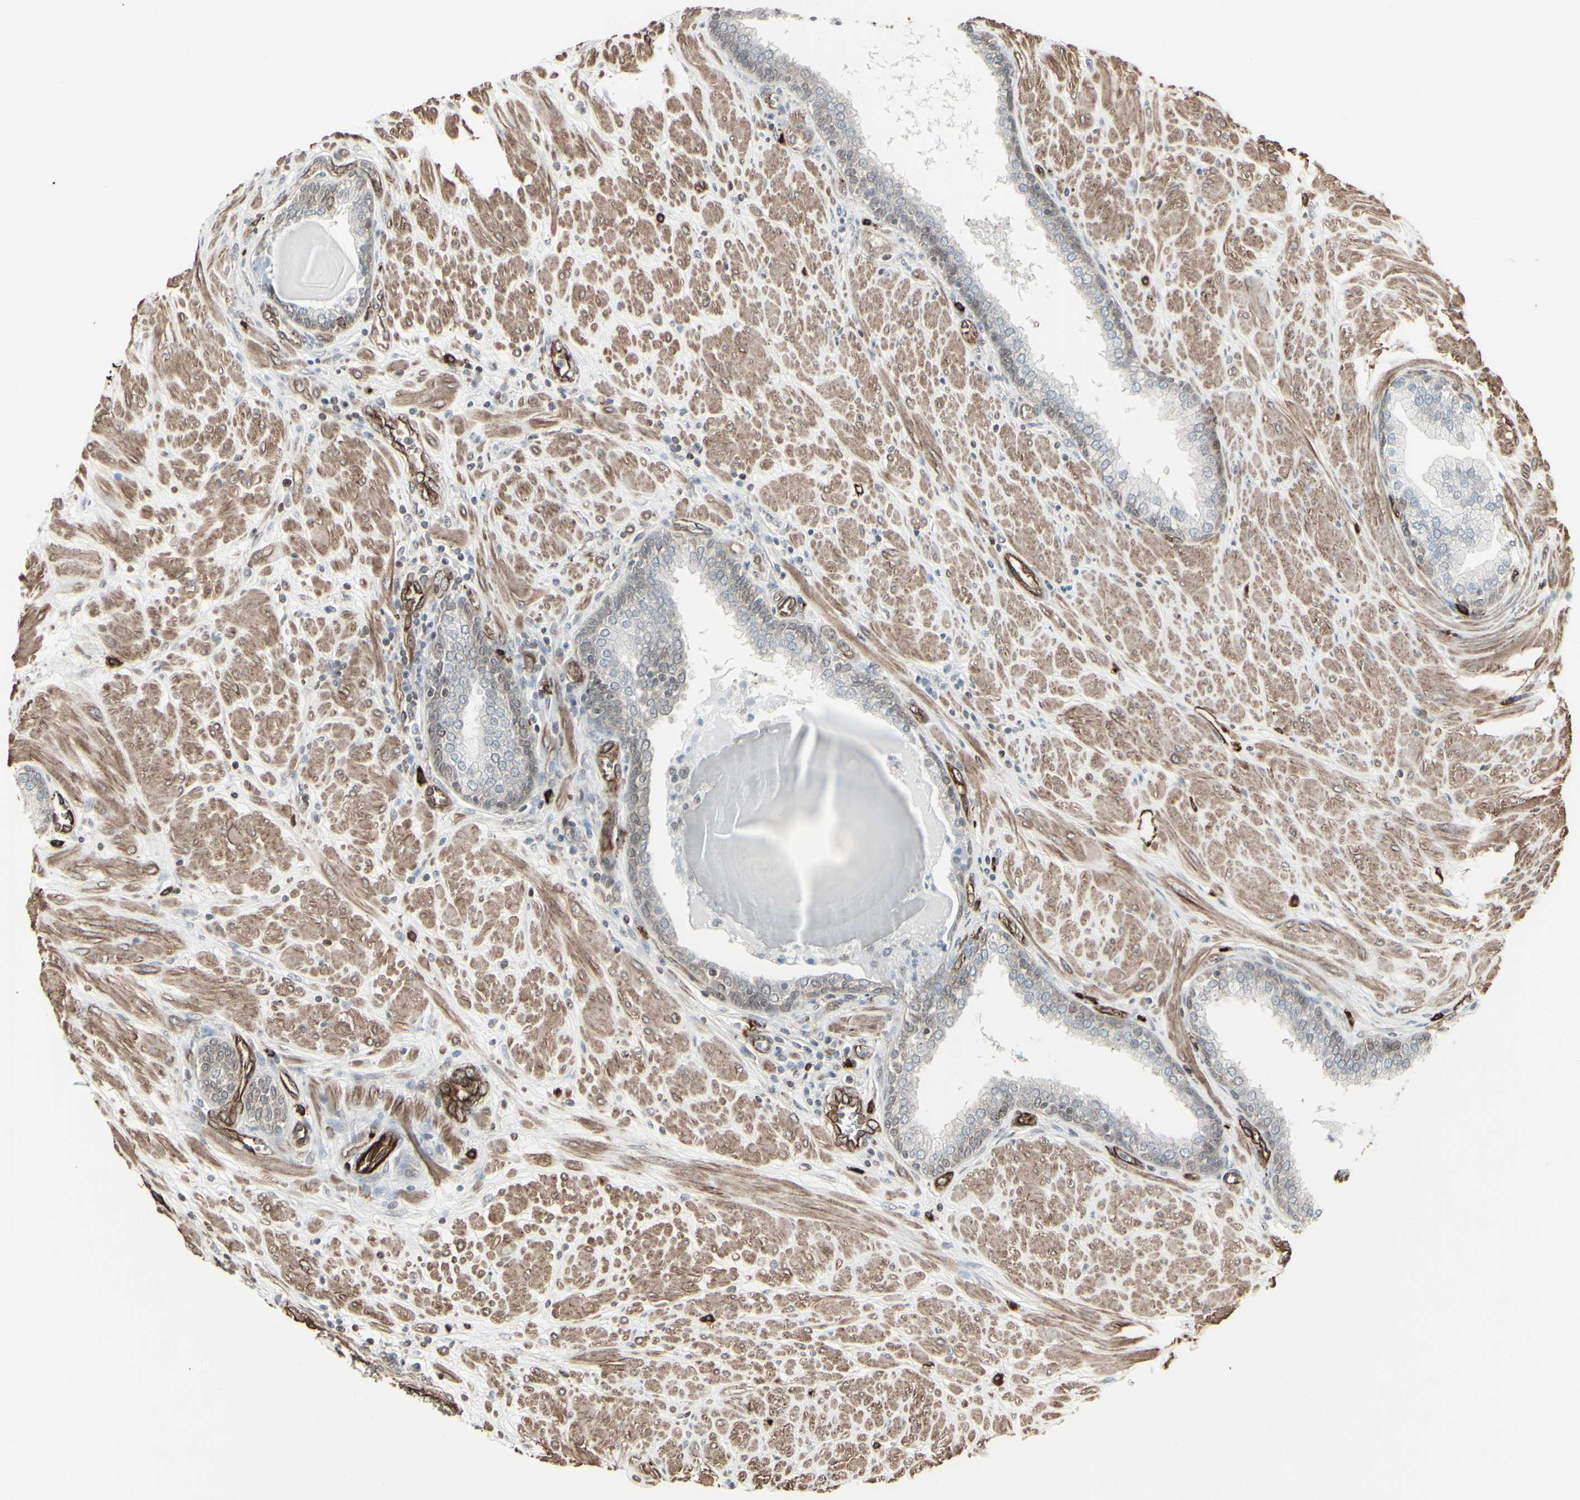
{"staining": {"intensity": "weak", "quantity": "<25%", "location": "cytoplasmic/membranous,nuclear"}, "tissue": "prostate", "cell_type": "Glandular cells", "image_type": "normal", "snomed": [{"axis": "morphology", "description": "Normal tissue, NOS"}, {"axis": "topography", "description": "Prostate"}], "caption": "This is an immunohistochemistry (IHC) photomicrograph of benign human prostate. There is no positivity in glandular cells.", "gene": "DTX3L", "patient": {"sex": "male", "age": 51}}